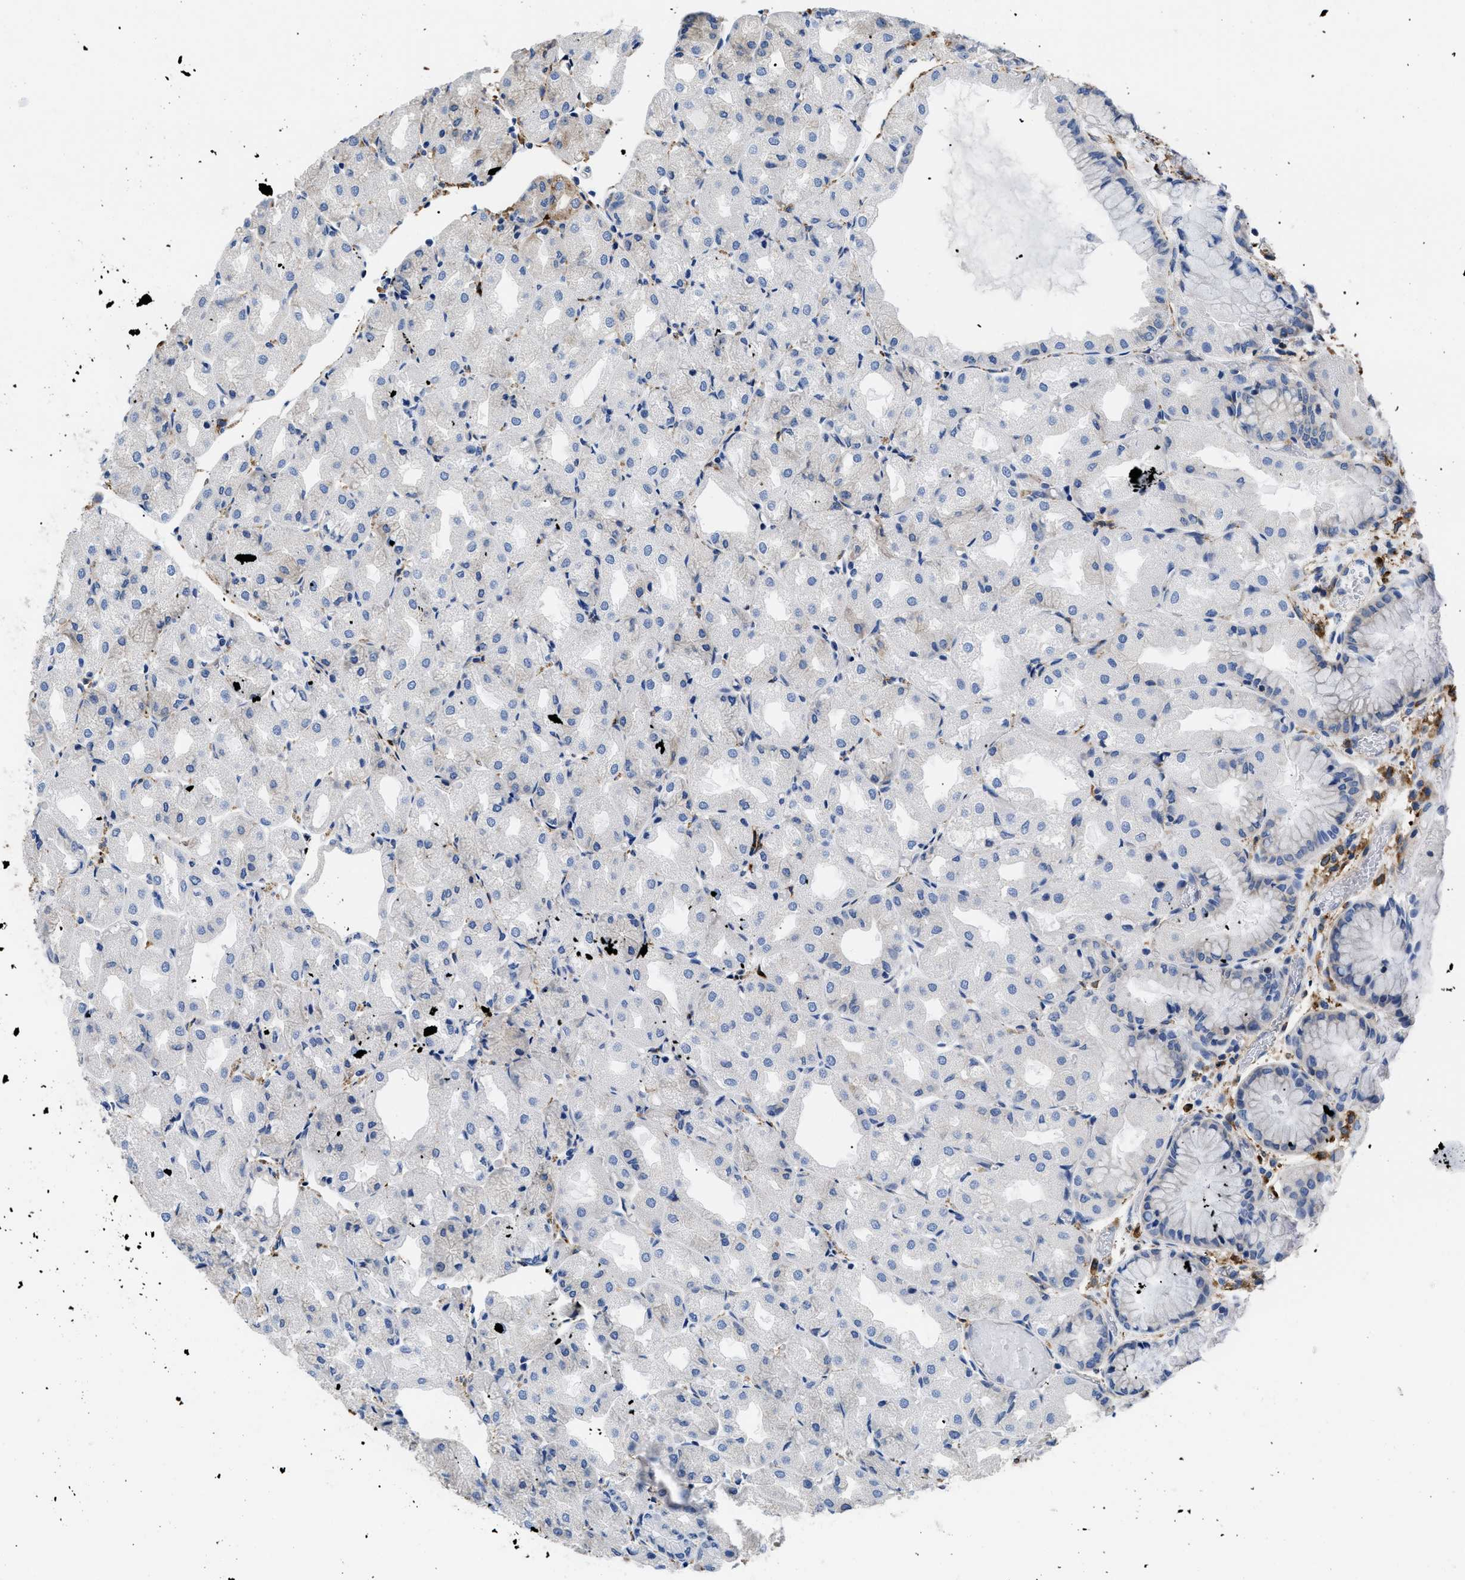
{"staining": {"intensity": "negative", "quantity": "none", "location": "none"}, "tissue": "stomach", "cell_type": "Glandular cells", "image_type": "normal", "snomed": [{"axis": "morphology", "description": "Normal tissue, NOS"}, {"axis": "topography", "description": "Stomach, upper"}], "caption": "Glandular cells are negative for brown protein staining in normal stomach.", "gene": "HLA", "patient": {"sex": "male", "age": 72}}